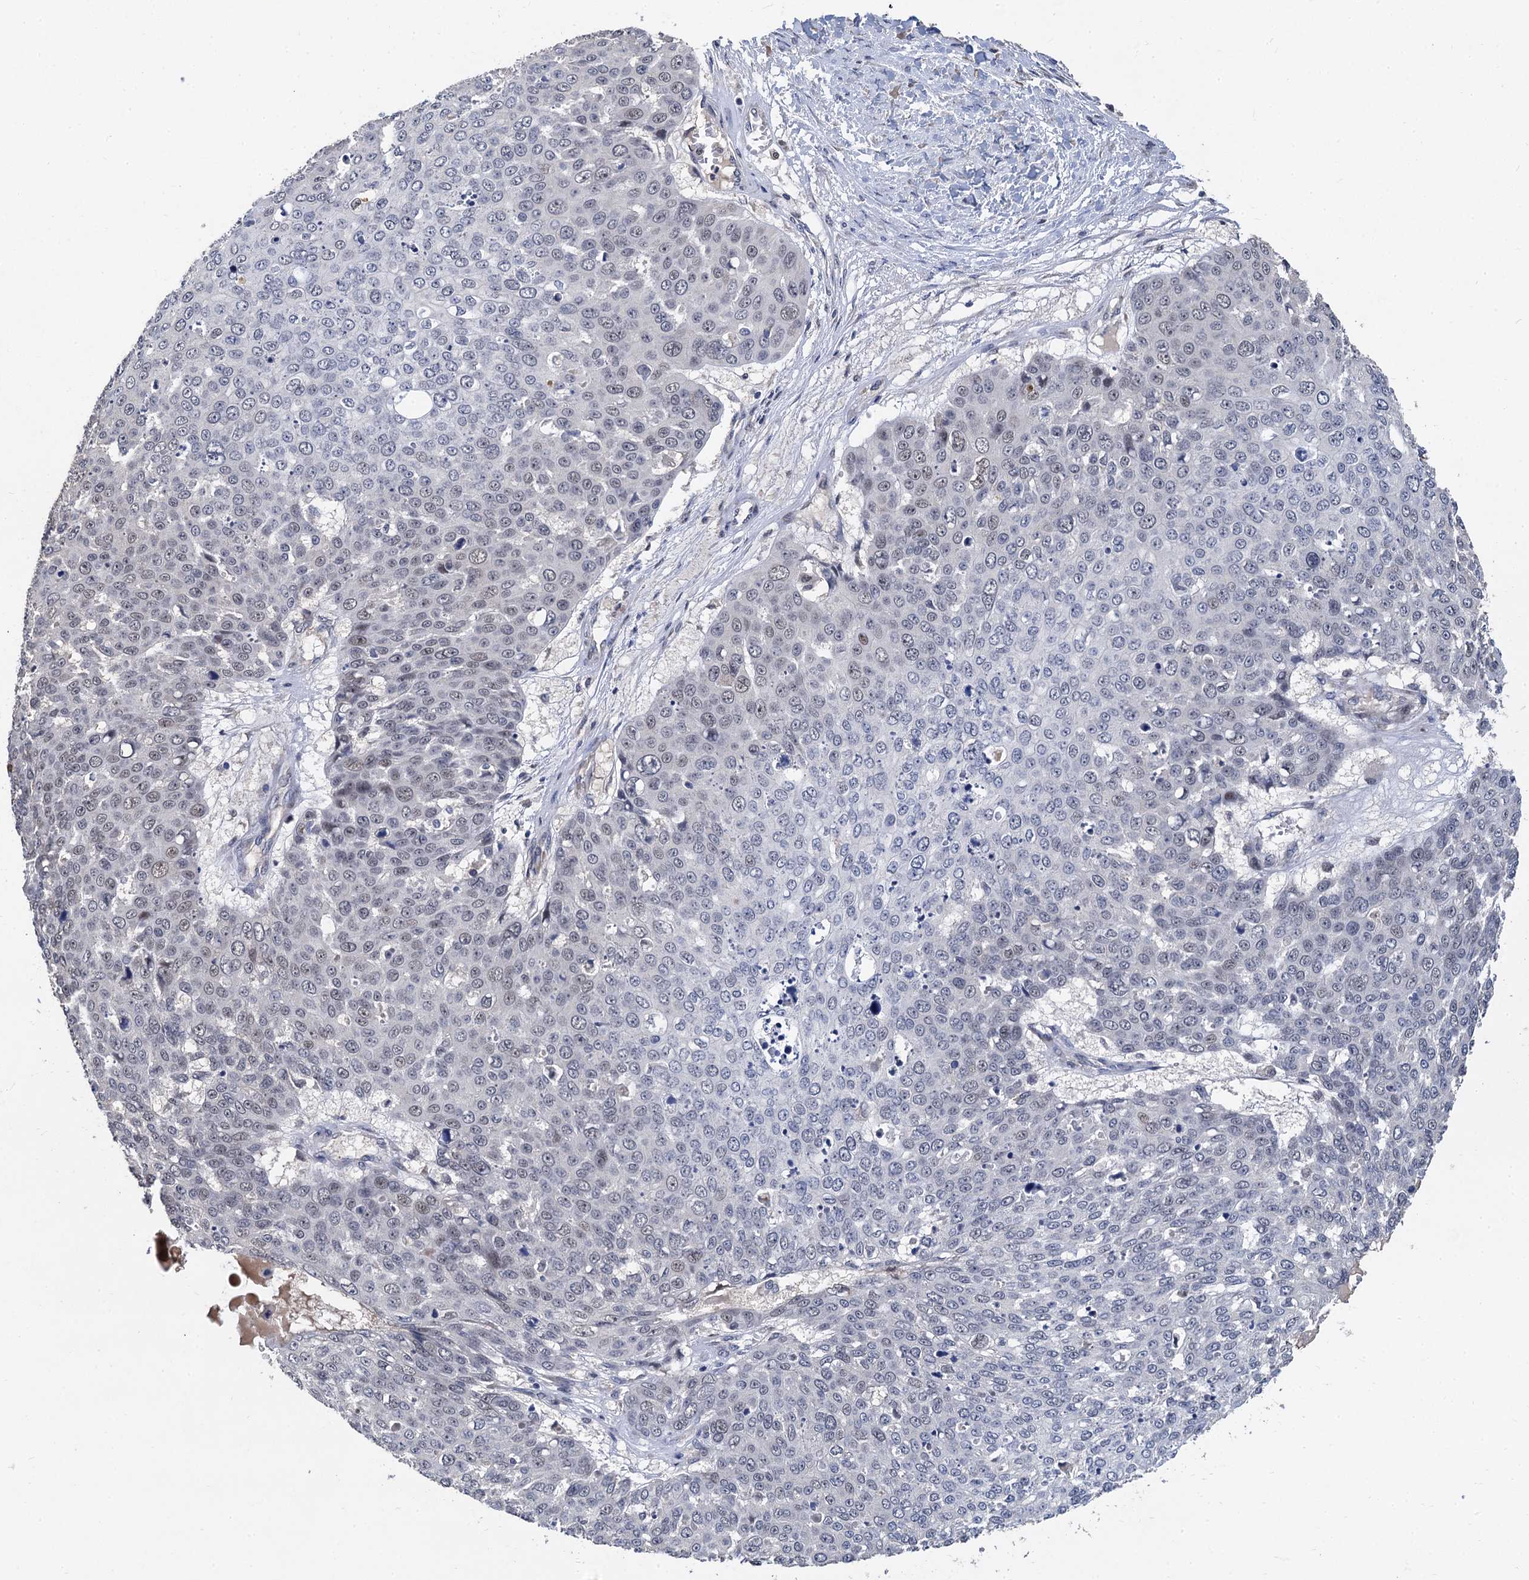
{"staining": {"intensity": "weak", "quantity": "25%-75%", "location": "nuclear"}, "tissue": "skin cancer", "cell_type": "Tumor cells", "image_type": "cancer", "snomed": [{"axis": "morphology", "description": "Squamous cell carcinoma, NOS"}, {"axis": "topography", "description": "Skin"}], "caption": "Tumor cells show low levels of weak nuclear expression in about 25%-75% of cells in human skin cancer (squamous cell carcinoma). (DAB IHC with brightfield microscopy, high magnification).", "gene": "TSEN34", "patient": {"sex": "male", "age": 71}}